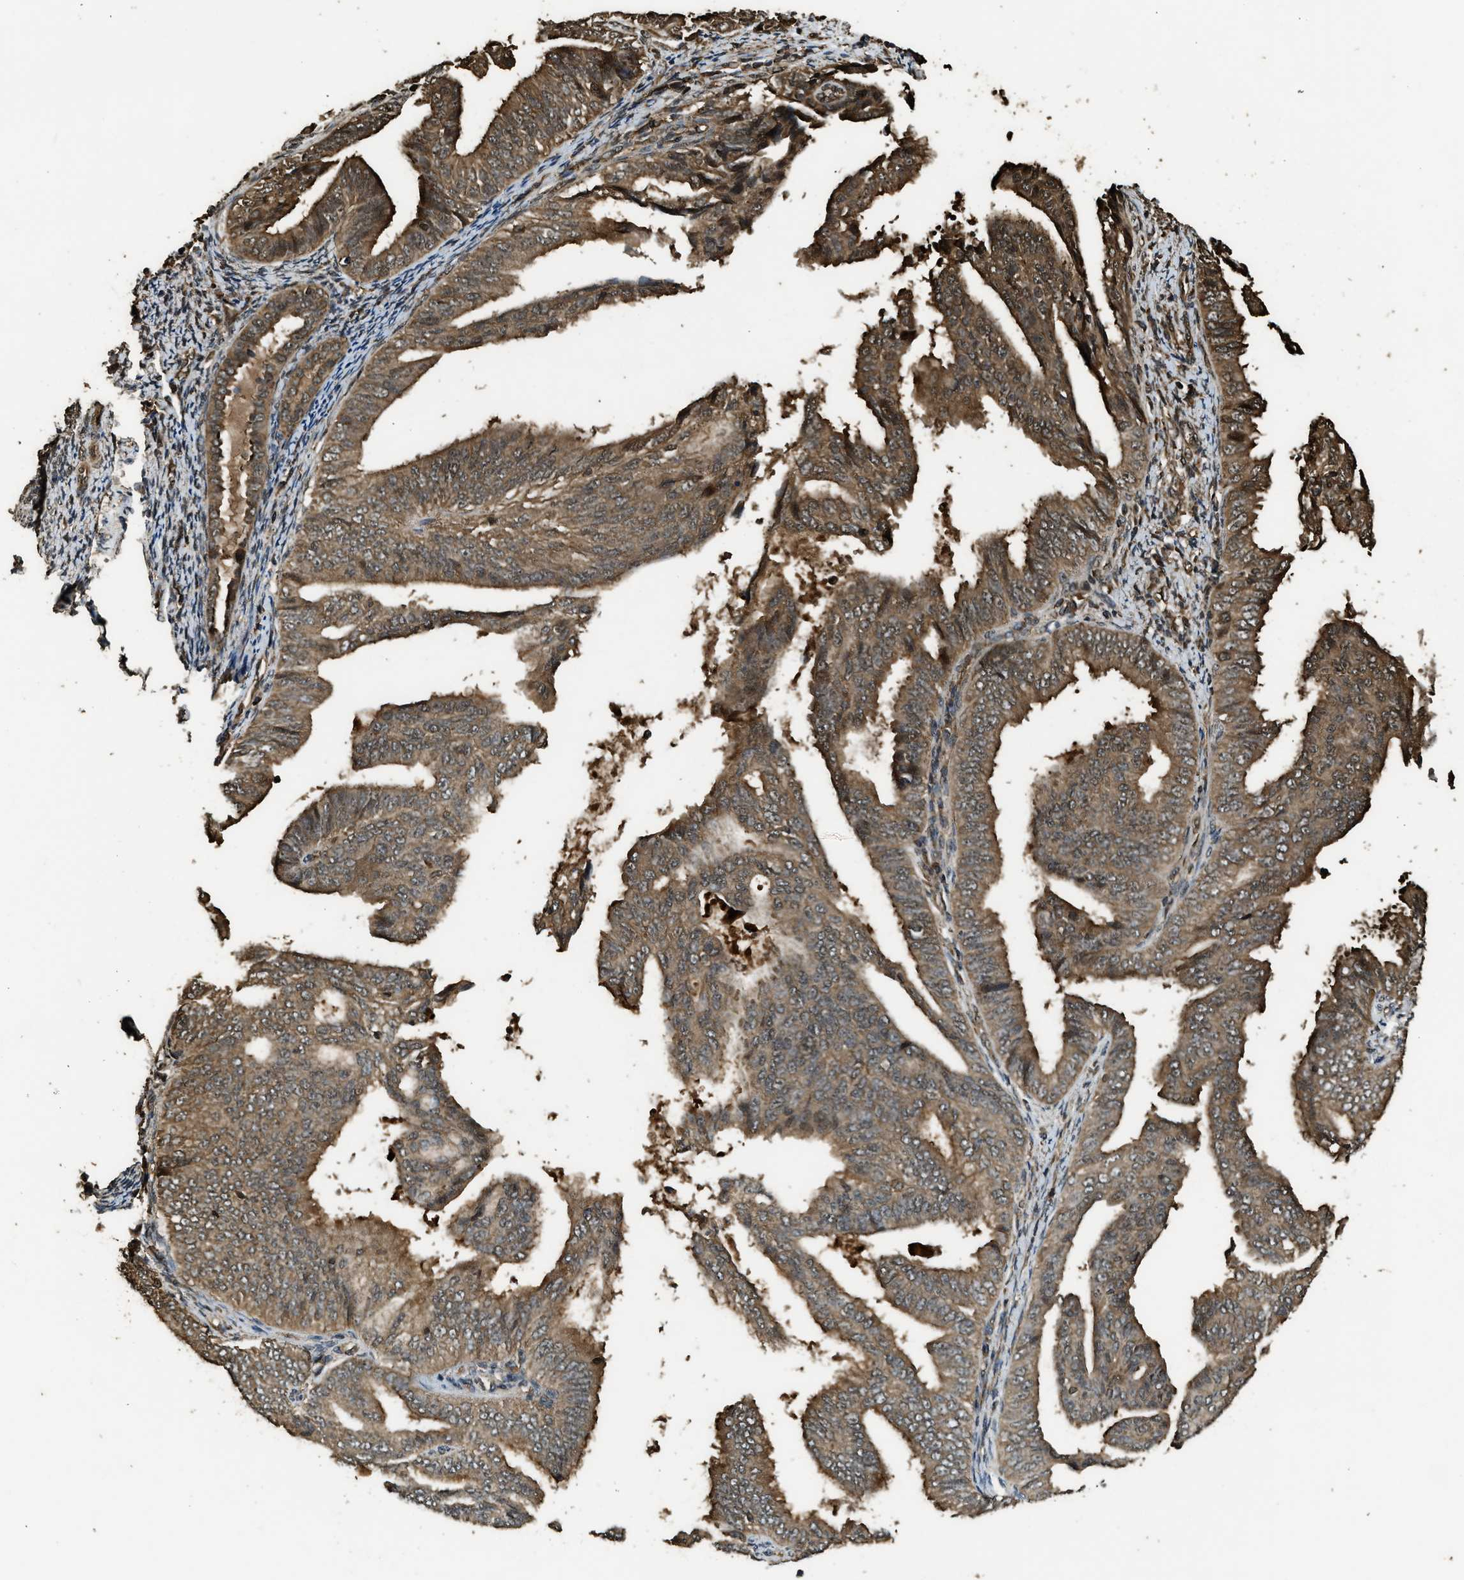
{"staining": {"intensity": "strong", "quantity": ">75%", "location": "cytoplasmic/membranous"}, "tissue": "endometrial cancer", "cell_type": "Tumor cells", "image_type": "cancer", "snomed": [{"axis": "morphology", "description": "Adenocarcinoma, NOS"}, {"axis": "topography", "description": "Endometrium"}], "caption": "Adenocarcinoma (endometrial) stained with DAB IHC demonstrates high levels of strong cytoplasmic/membranous positivity in about >75% of tumor cells.", "gene": "MYBL2", "patient": {"sex": "female", "age": 58}}